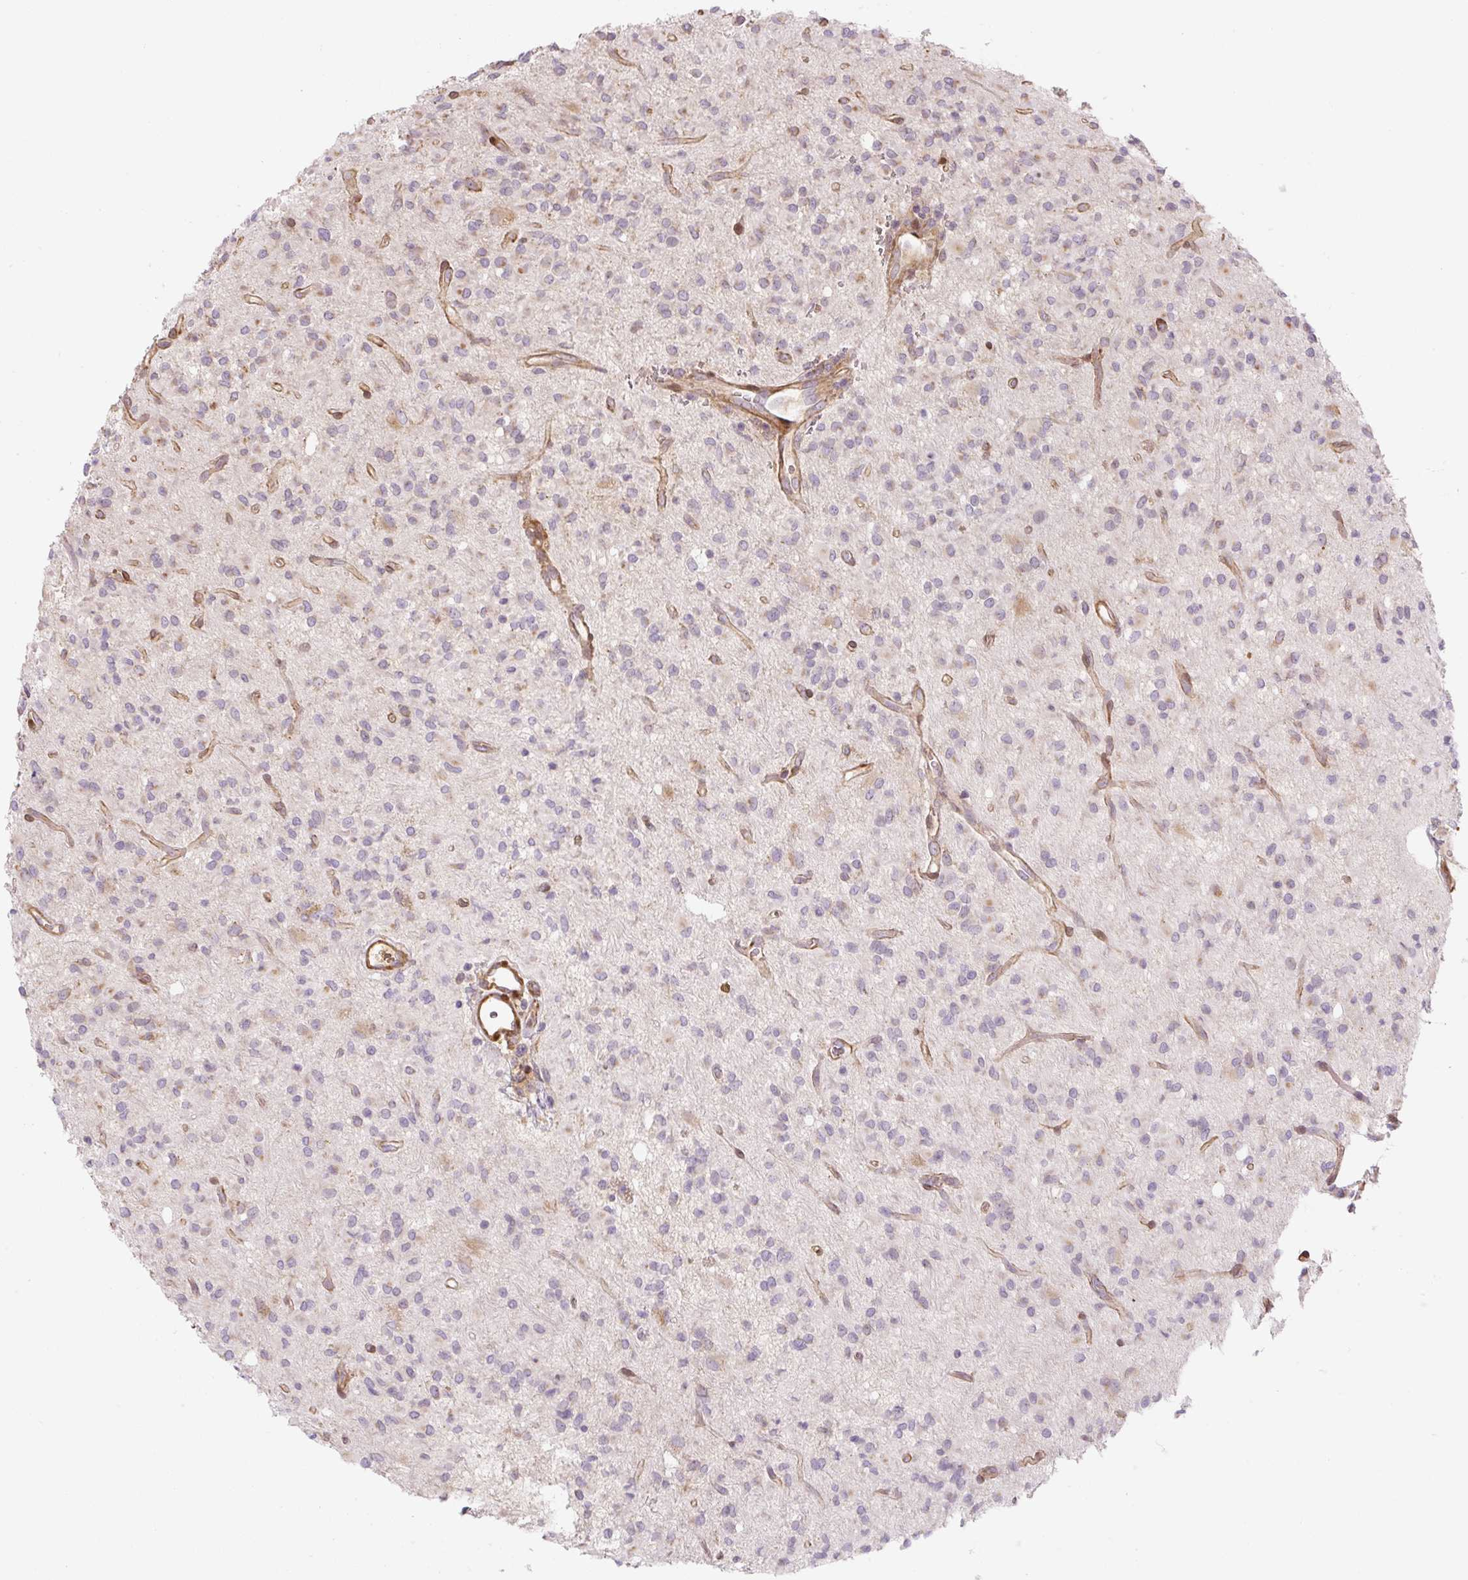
{"staining": {"intensity": "negative", "quantity": "none", "location": "none"}, "tissue": "glioma", "cell_type": "Tumor cells", "image_type": "cancer", "snomed": [{"axis": "morphology", "description": "Glioma, malignant, Low grade"}, {"axis": "topography", "description": "Brain"}], "caption": "DAB (3,3'-diaminobenzidine) immunohistochemical staining of glioma reveals no significant positivity in tumor cells.", "gene": "RASA1", "patient": {"sex": "female", "age": 33}}